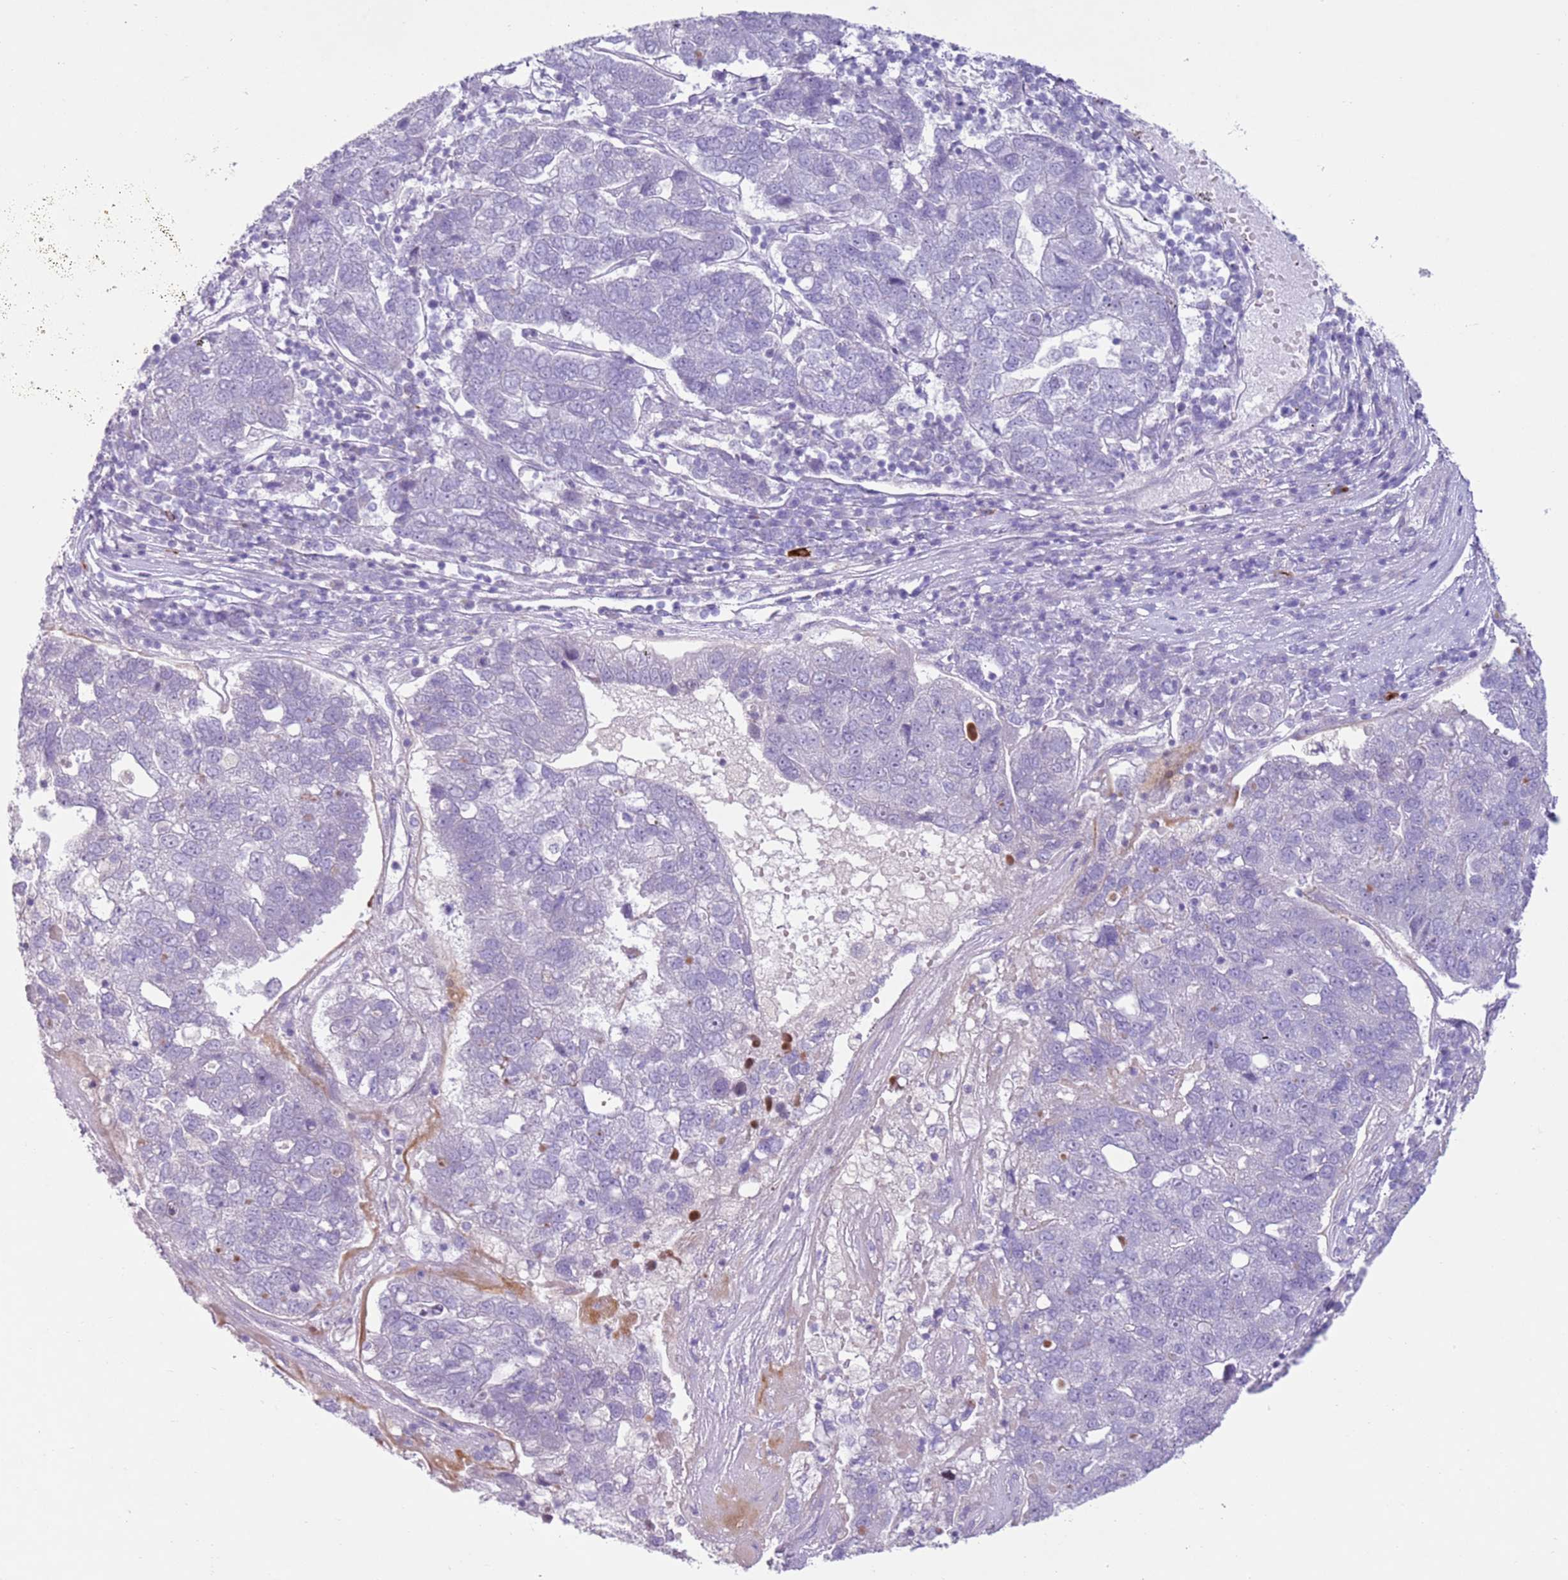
{"staining": {"intensity": "negative", "quantity": "none", "location": "none"}, "tissue": "pancreatic cancer", "cell_type": "Tumor cells", "image_type": "cancer", "snomed": [{"axis": "morphology", "description": "Adenocarcinoma, NOS"}, {"axis": "topography", "description": "Pancreas"}], "caption": "Histopathology image shows no significant protein expression in tumor cells of pancreatic cancer.", "gene": "ZNF239", "patient": {"sex": "female", "age": 61}}